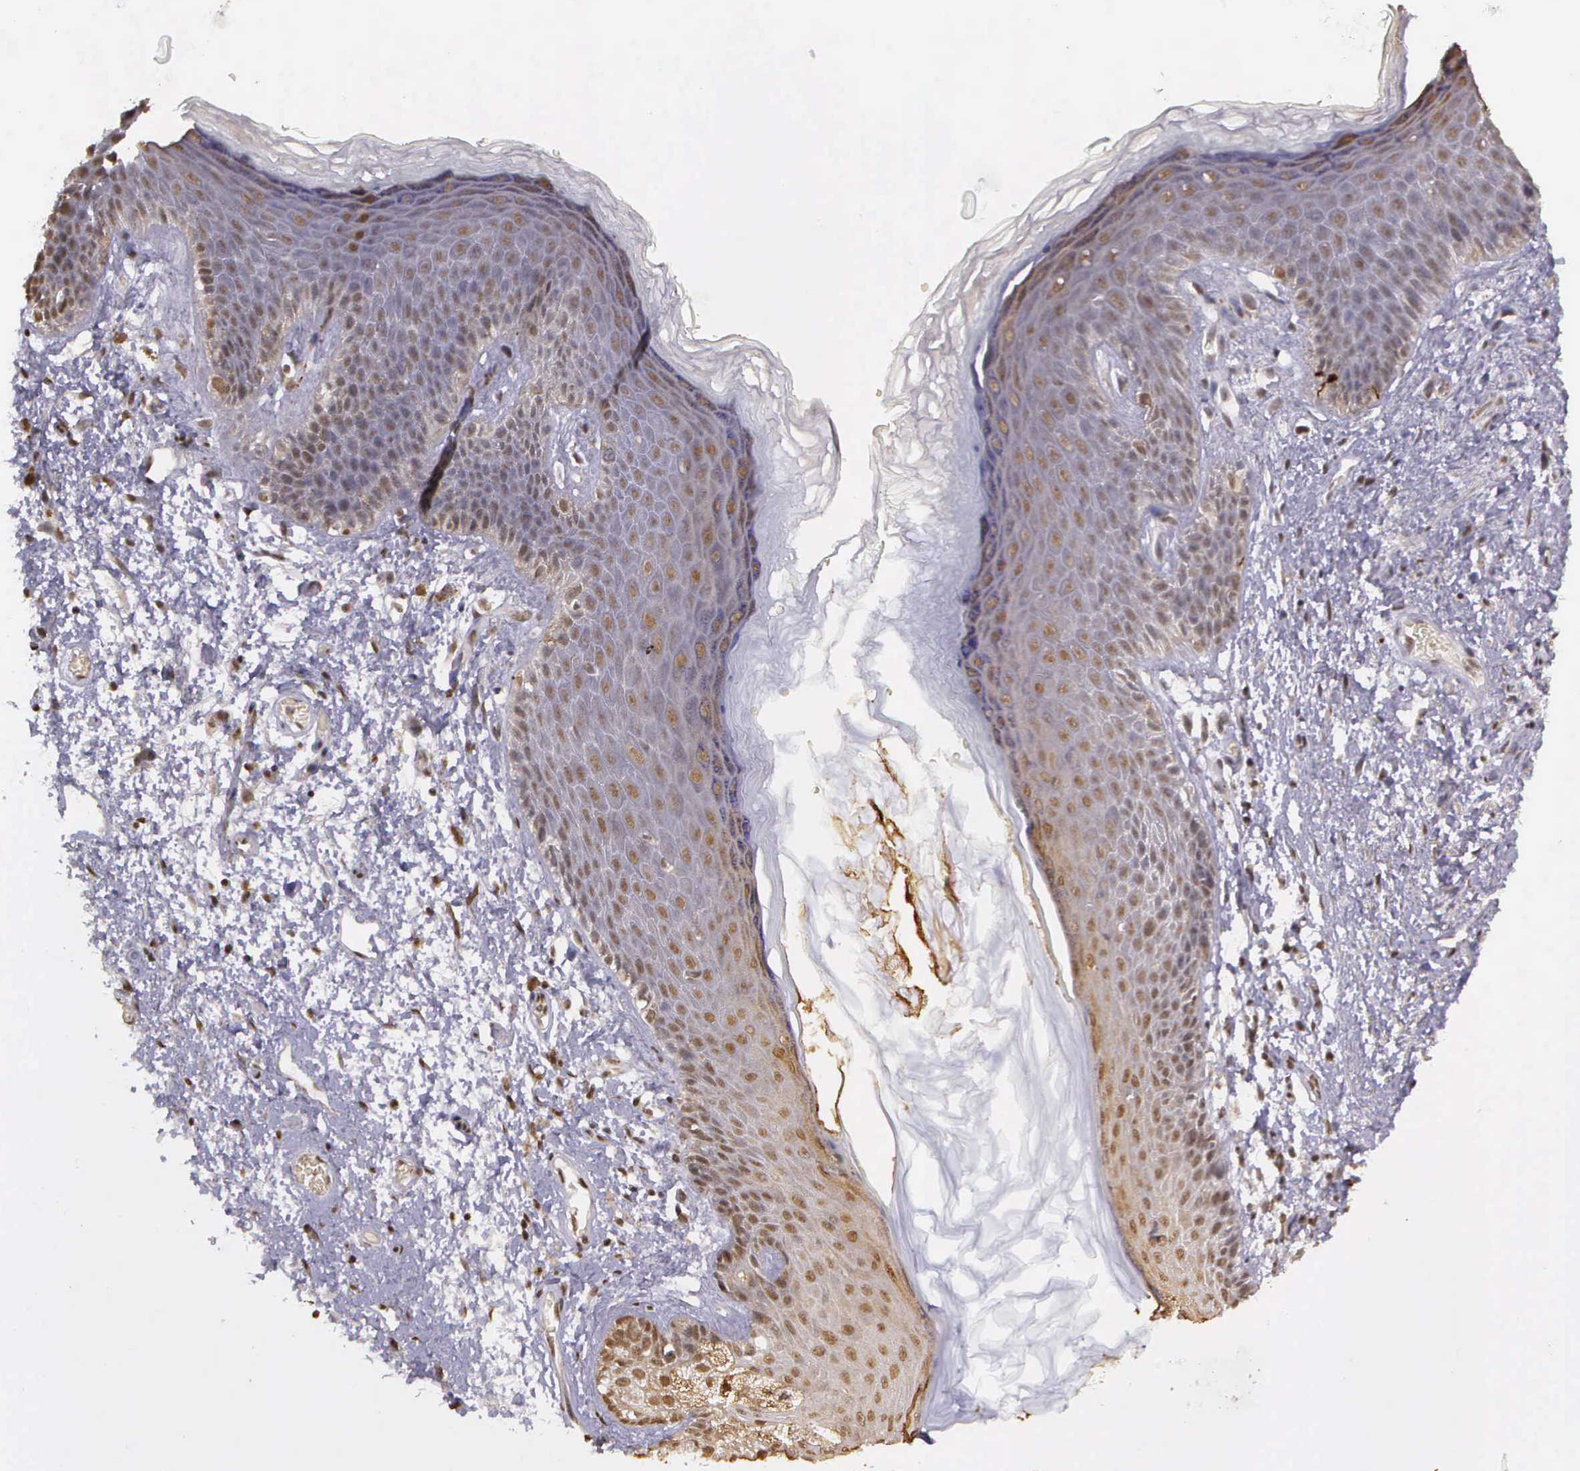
{"staining": {"intensity": "weak", "quantity": ">75%", "location": "nuclear"}, "tissue": "skin", "cell_type": "Epidermal cells", "image_type": "normal", "snomed": [{"axis": "morphology", "description": "Normal tissue, NOS"}, {"axis": "topography", "description": "Anal"}, {"axis": "topography", "description": "Peripheral nerve tissue"}], "caption": "Protein analysis of normal skin shows weak nuclear staining in approximately >75% of epidermal cells.", "gene": "ARMCX5", "patient": {"sex": "female", "age": 46}}